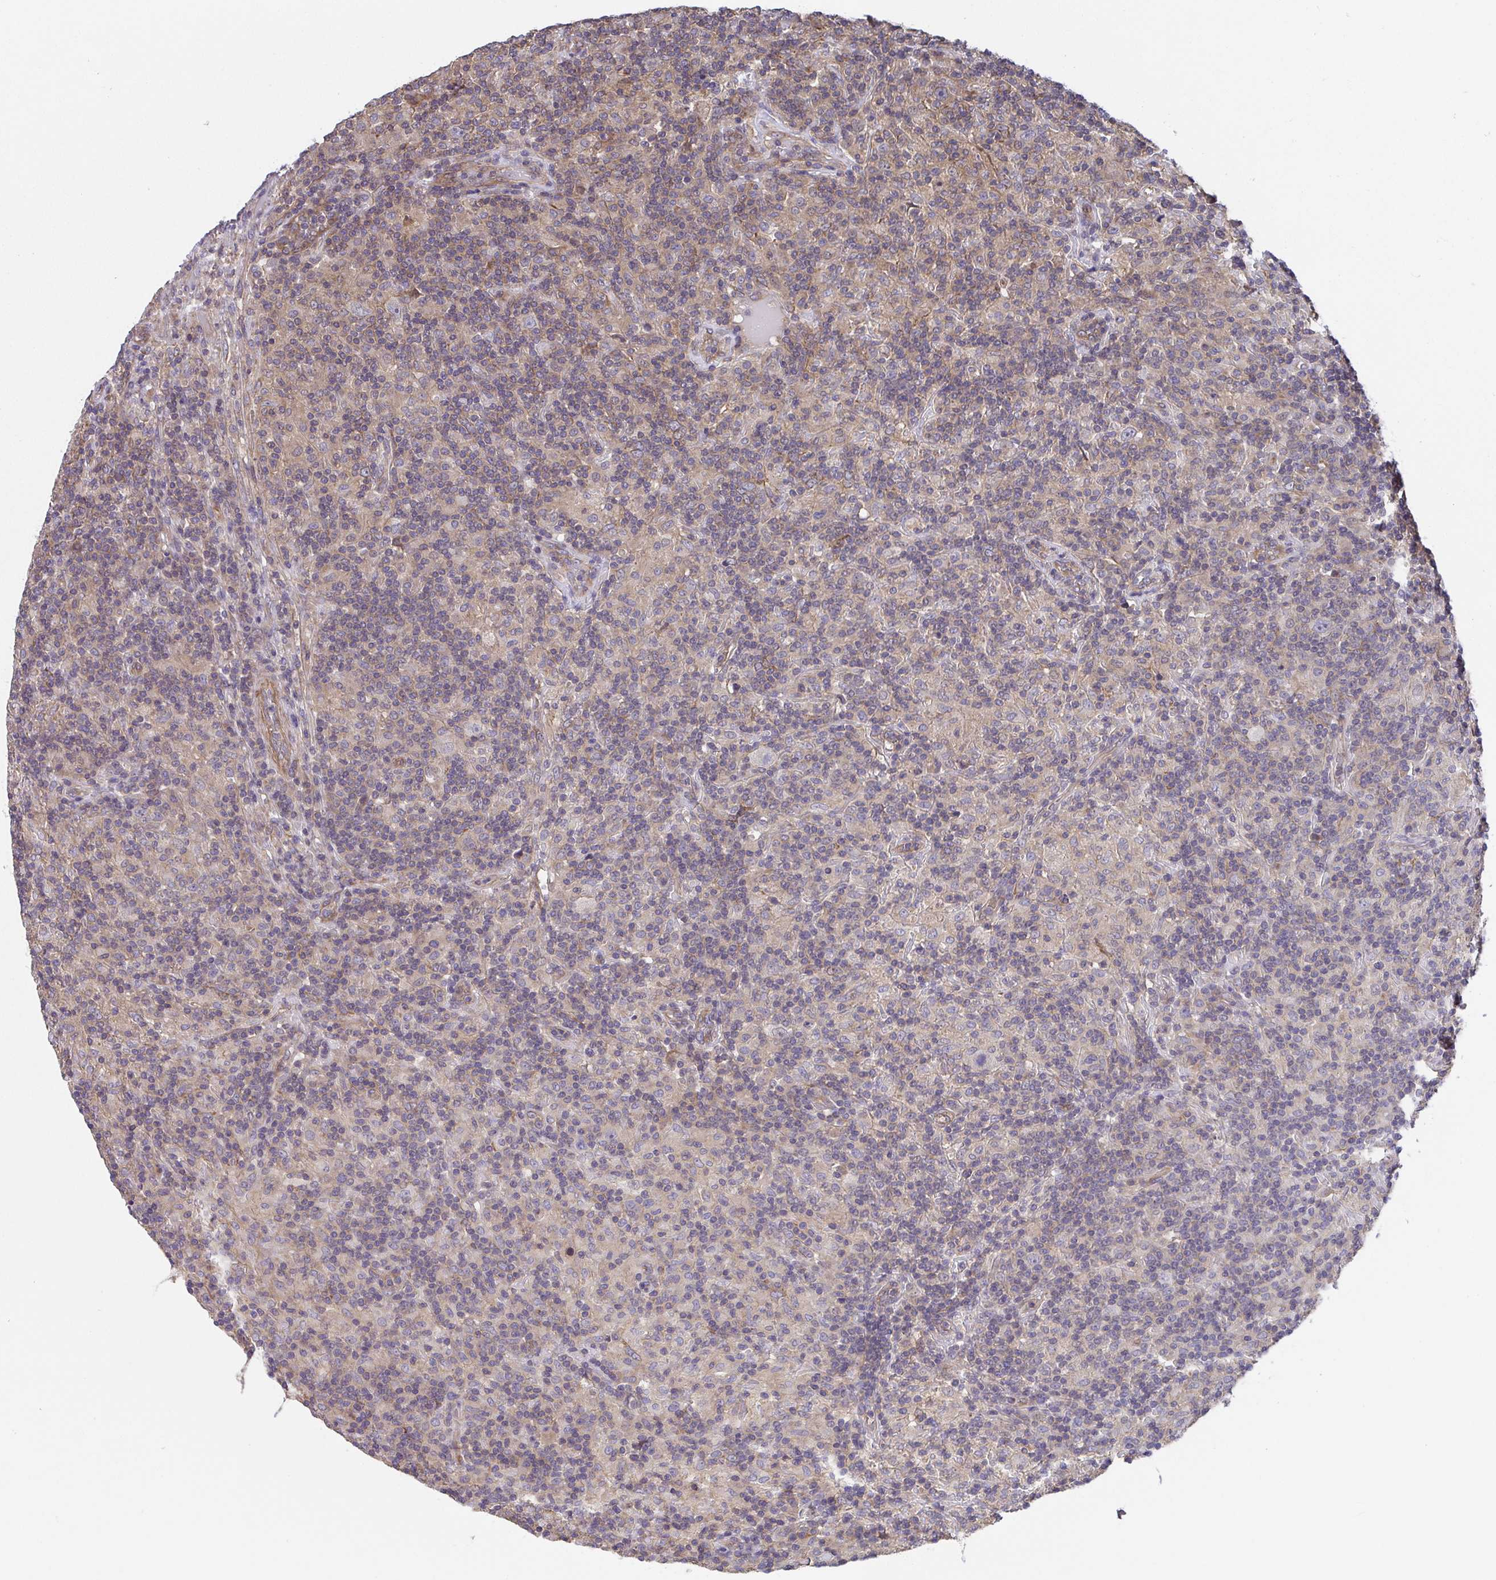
{"staining": {"intensity": "negative", "quantity": "none", "location": "none"}, "tissue": "lymphoma", "cell_type": "Tumor cells", "image_type": "cancer", "snomed": [{"axis": "morphology", "description": "Hodgkin's disease, NOS"}, {"axis": "topography", "description": "Lymph node"}], "caption": "Photomicrograph shows no significant protein expression in tumor cells of lymphoma.", "gene": "ZNF696", "patient": {"sex": "male", "age": 70}}